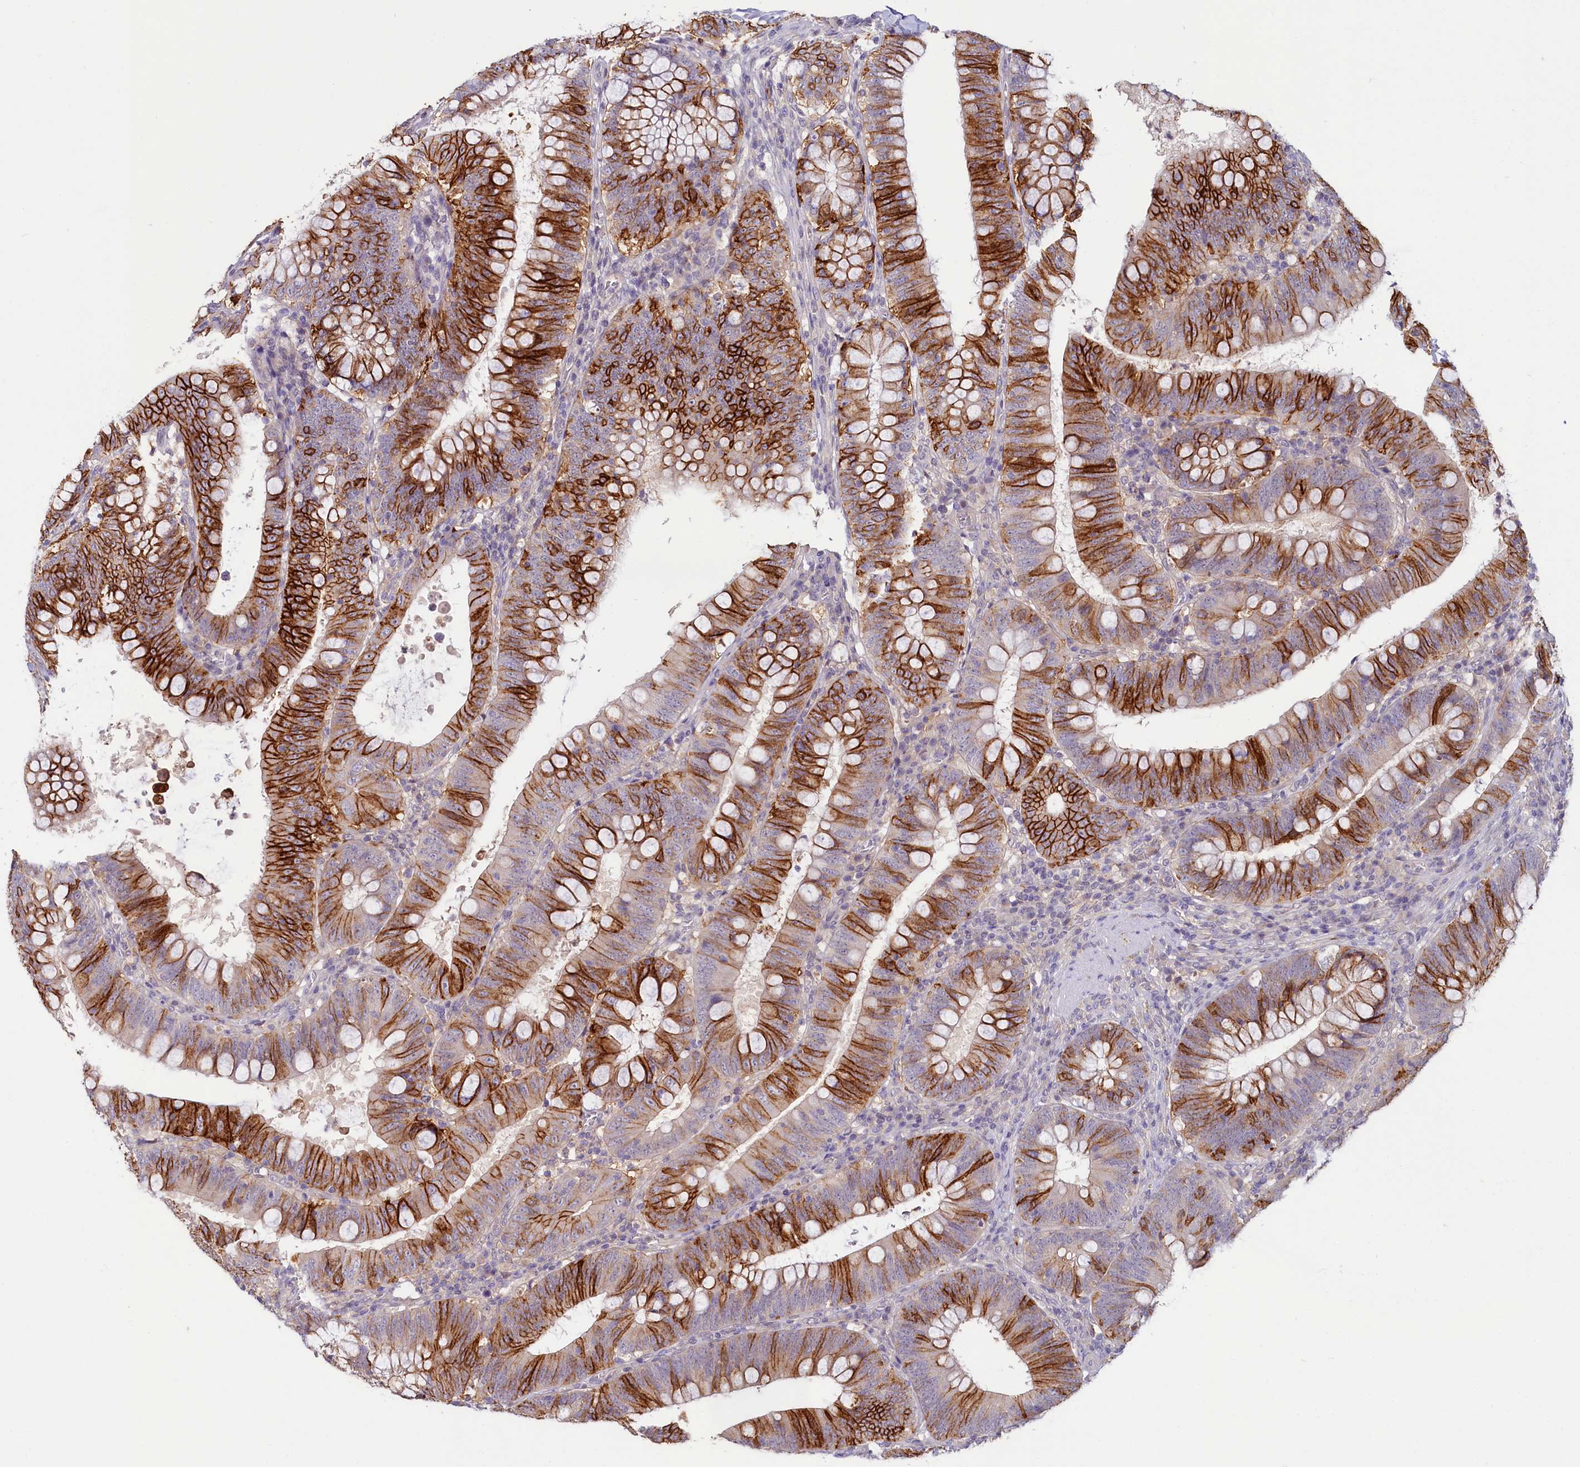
{"staining": {"intensity": "strong", "quantity": "25%-75%", "location": "cytoplasmic/membranous"}, "tissue": "colorectal cancer", "cell_type": "Tumor cells", "image_type": "cancer", "snomed": [{"axis": "morphology", "description": "Normal tissue, NOS"}, {"axis": "topography", "description": "Colon"}], "caption": "Colorectal cancer stained with DAB IHC shows high levels of strong cytoplasmic/membranous staining in approximately 25%-75% of tumor cells. (Stains: DAB (3,3'-diaminobenzidine) in brown, nuclei in blue, Microscopy: brightfield microscopy at high magnification).", "gene": "PDE6D", "patient": {"sex": "female", "age": 82}}